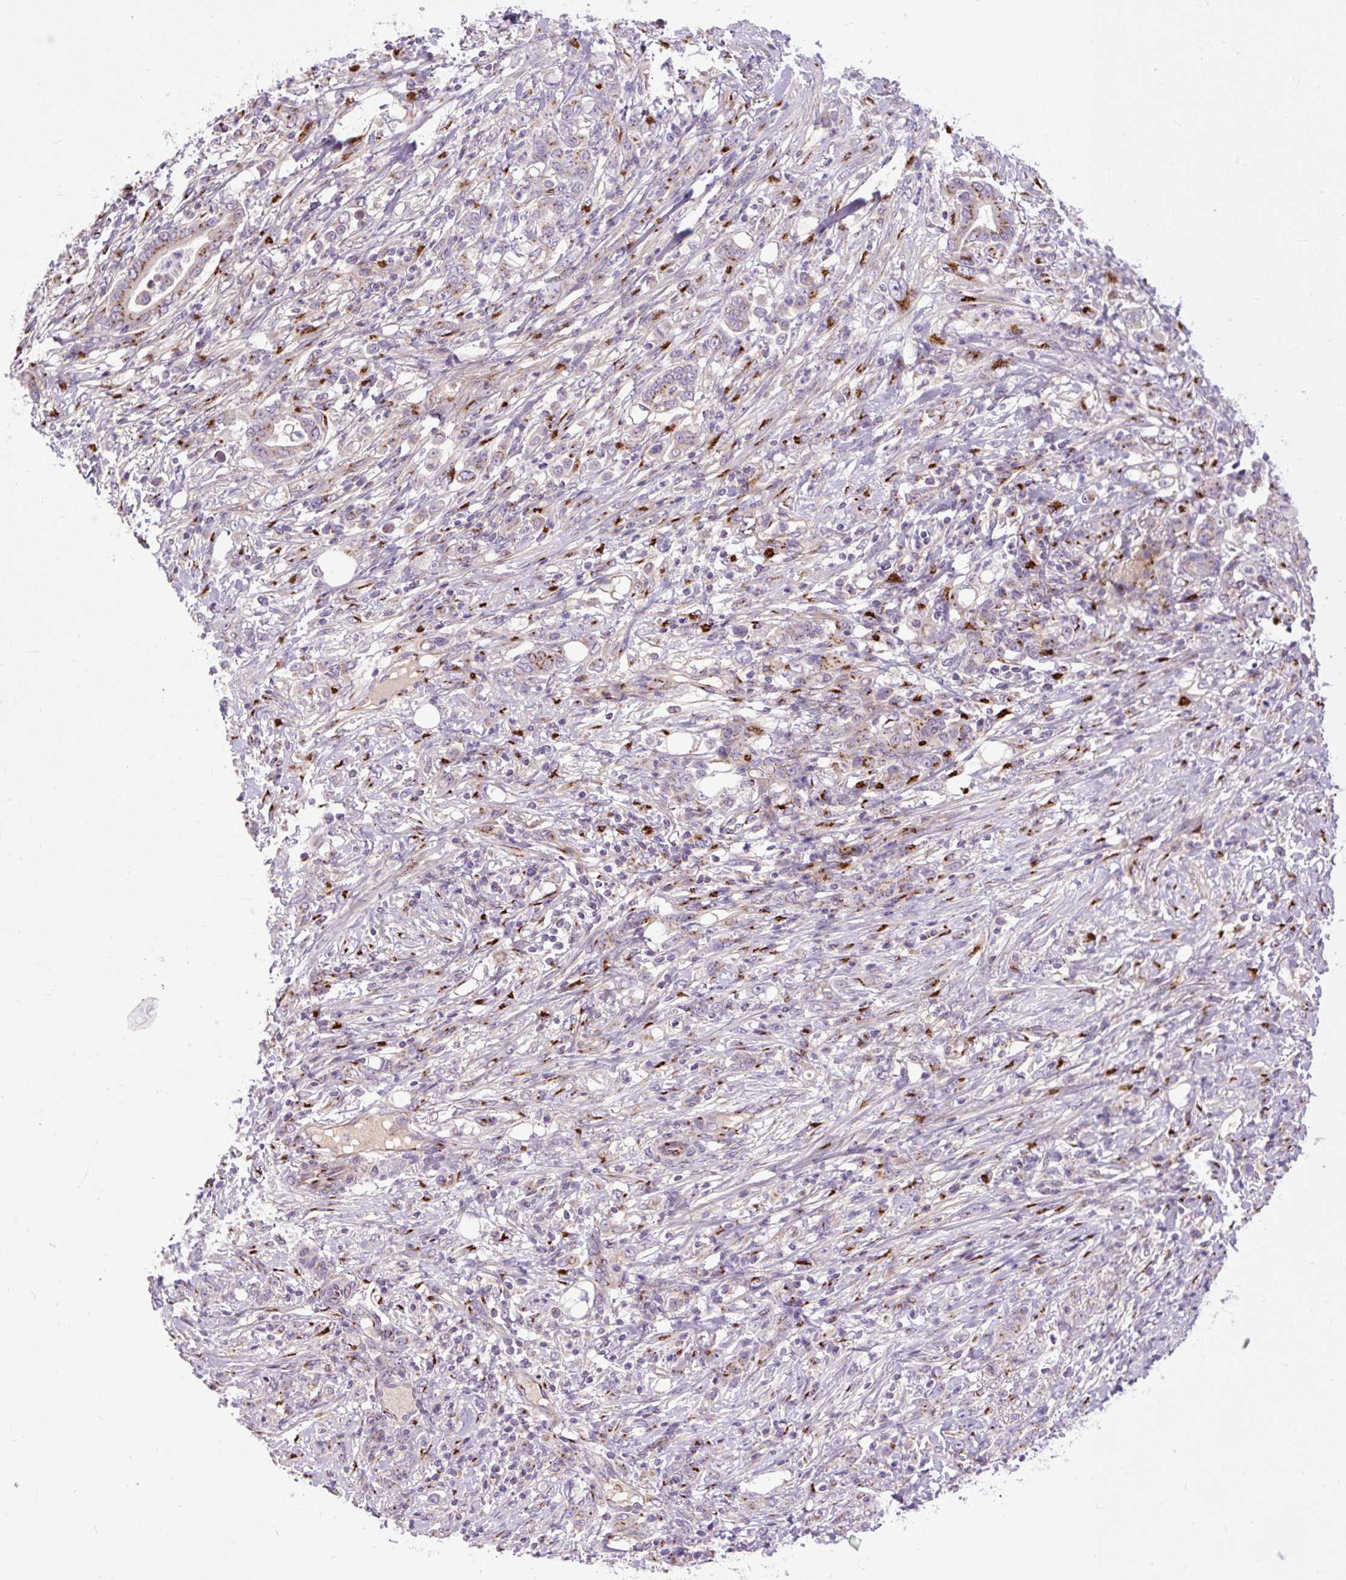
{"staining": {"intensity": "negative", "quantity": "none", "location": "none"}, "tissue": "stomach cancer", "cell_type": "Tumor cells", "image_type": "cancer", "snomed": [{"axis": "morphology", "description": "Adenocarcinoma, NOS"}, {"axis": "topography", "description": "Stomach"}], "caption": "This is an IHC image of stomach adenocarcinoma. There is no staining in tumor cells.", "gene": "MSMP", "patient": {"sex": "female", "age": 79}}